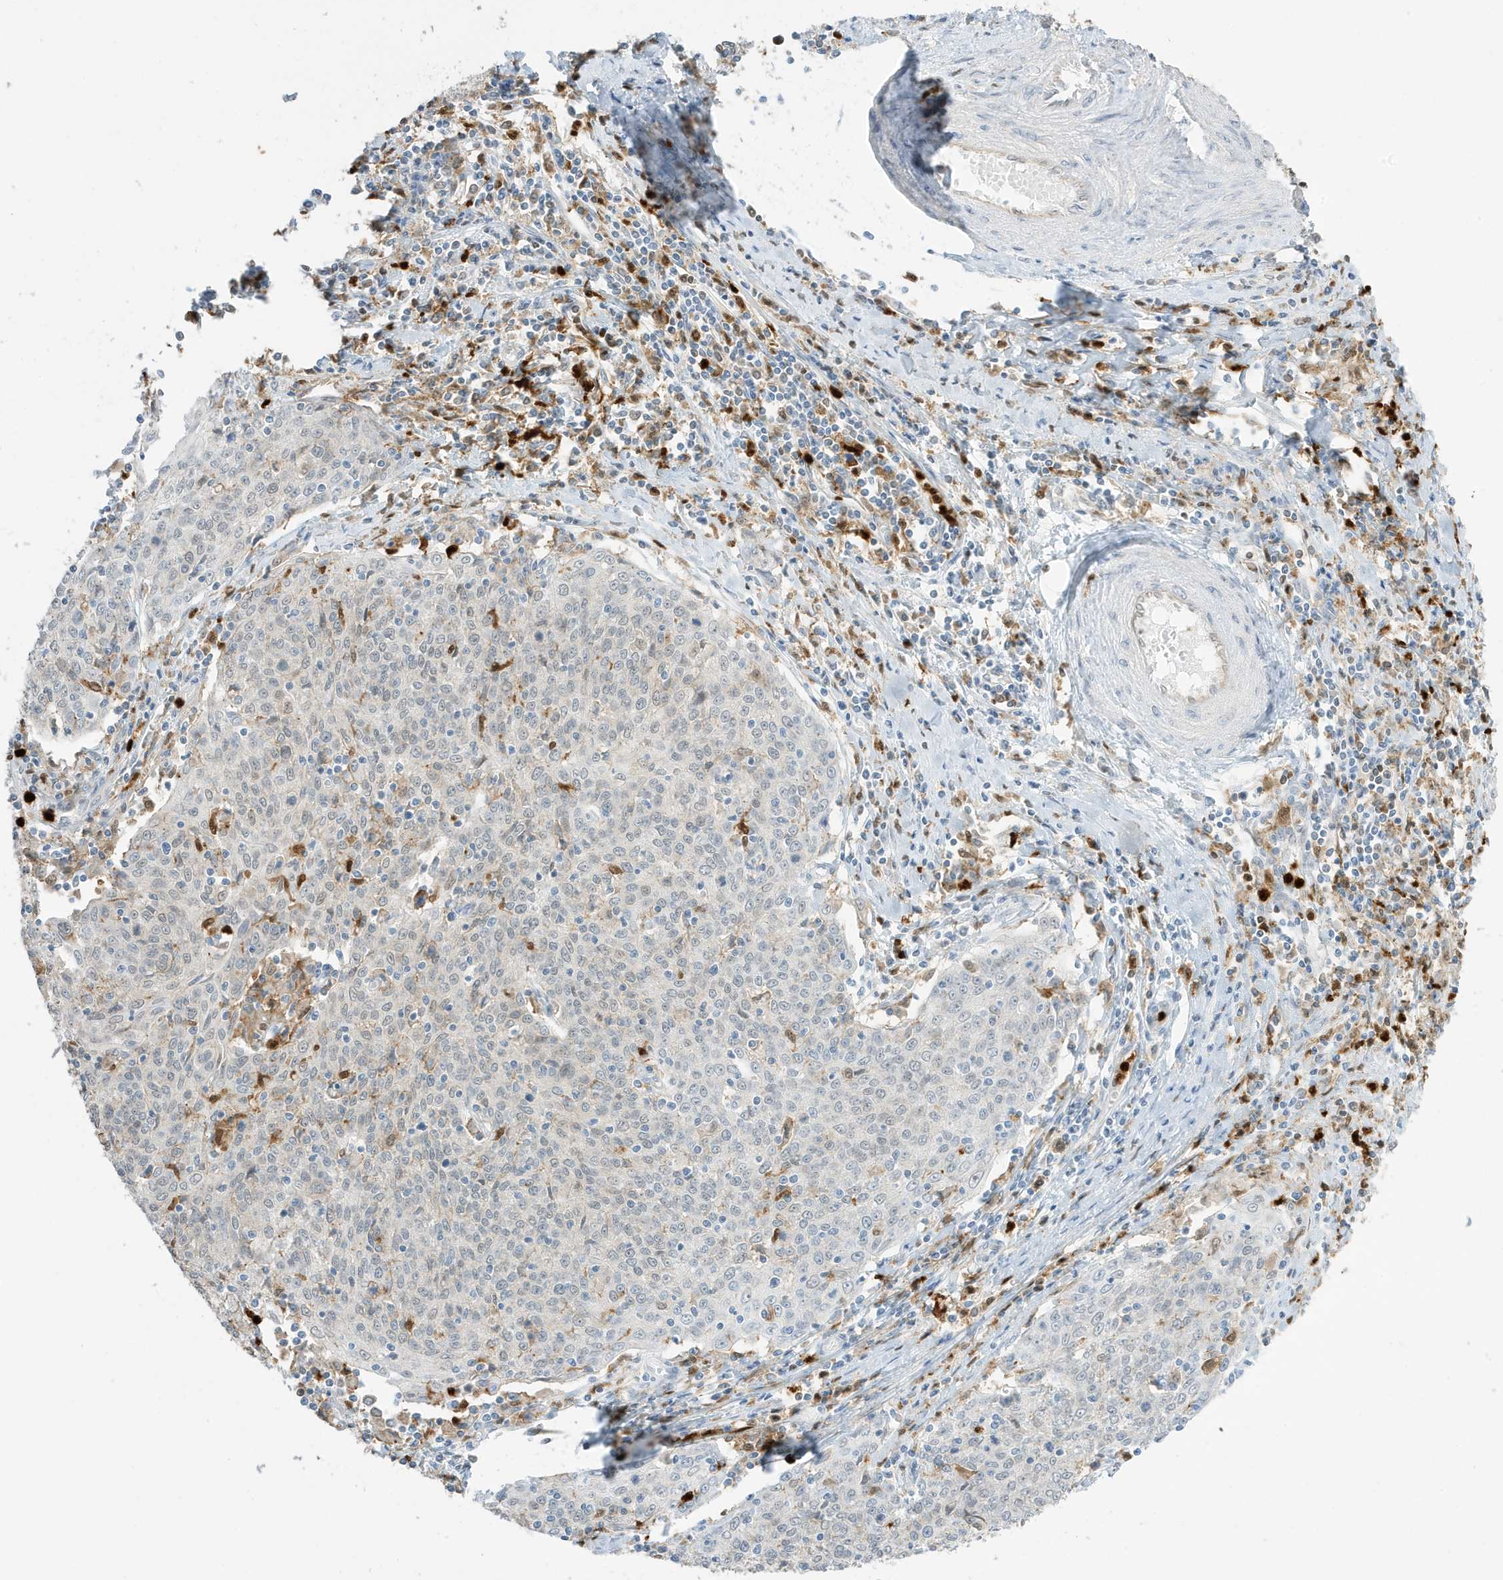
{"staining": {"intensity": "negative", "quantity": "none", "location": "none"}, "tissue": "cervical cancer", "cell_type": "Tumor cells", "image_type": "cancer", "snomed": [{"axis": "morphology", "description": "Squamous cell carcinoma, NOS"}, {"axis": "topography", "description": "Cervix"}], "caption": "Immunohistochemical staining of cervical cancer (squamous cell carcinoma) exhibits no significant expression in tumor cells. (Brightfield microscopy of DAB immunohistochemistry (IHC) at high magnification).", "gene": "GCA", "patient": {"sex": "female", "age": 48}}